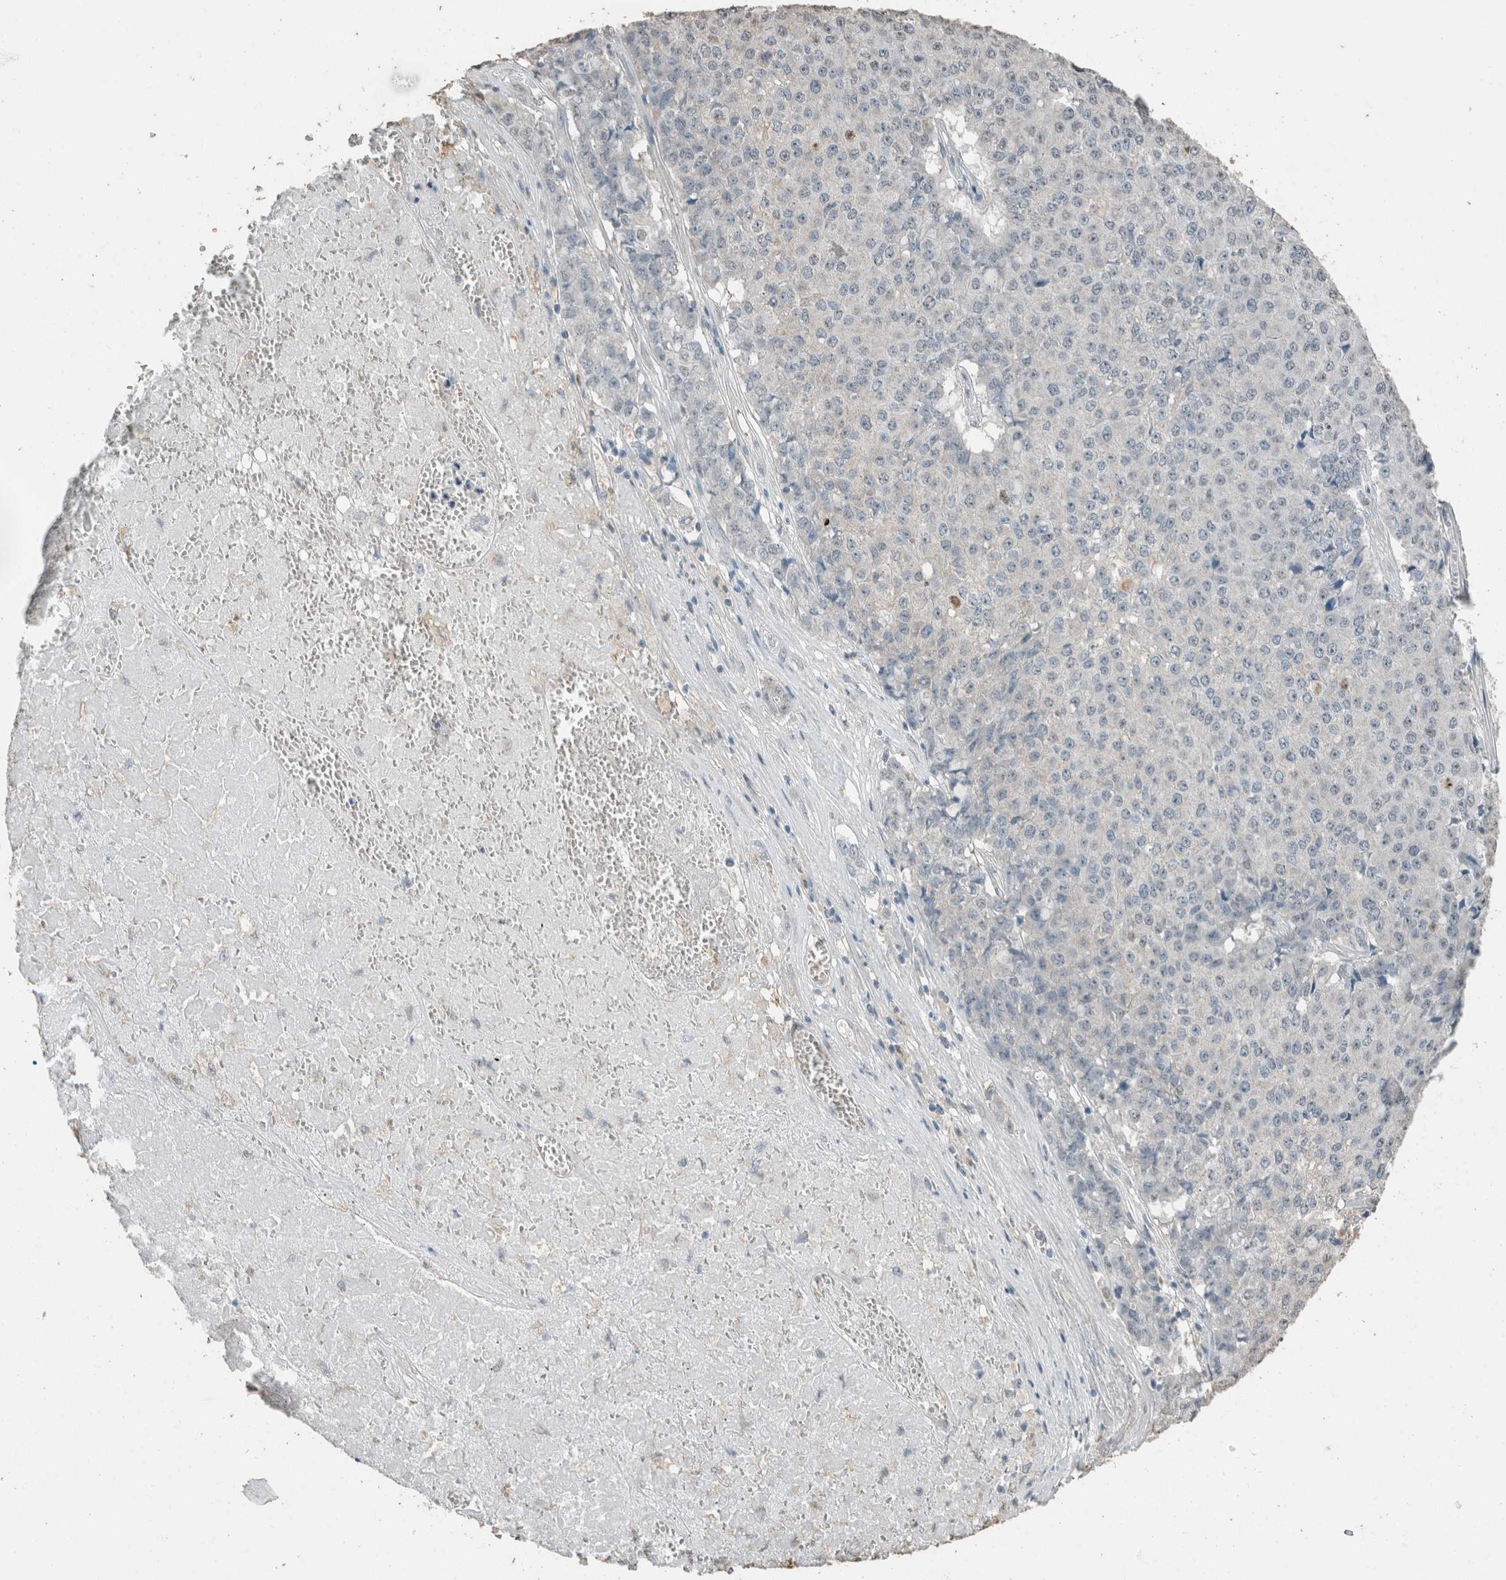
{"staining": {"intensity": "negative", "quantity": "none", "location": "none"}, "tissue": "pancreatic cancer", "cell_type": "Tumor cells", "image_type": "cancer", "snomed": [{"axis": "morphology", "description": "Adenocarcinoma, NOS"}, {"axis": "topography", "description": "Pancreas"}], "caption": "Immunohistochemistry (IHC) histopathology image of human adenocarcinoma (pancreatic) stained for a protein (brown), which reveals no staining in tumor cells.", "gene": "ACVR2B", "patient": {"sex": "male", "age": 50}}